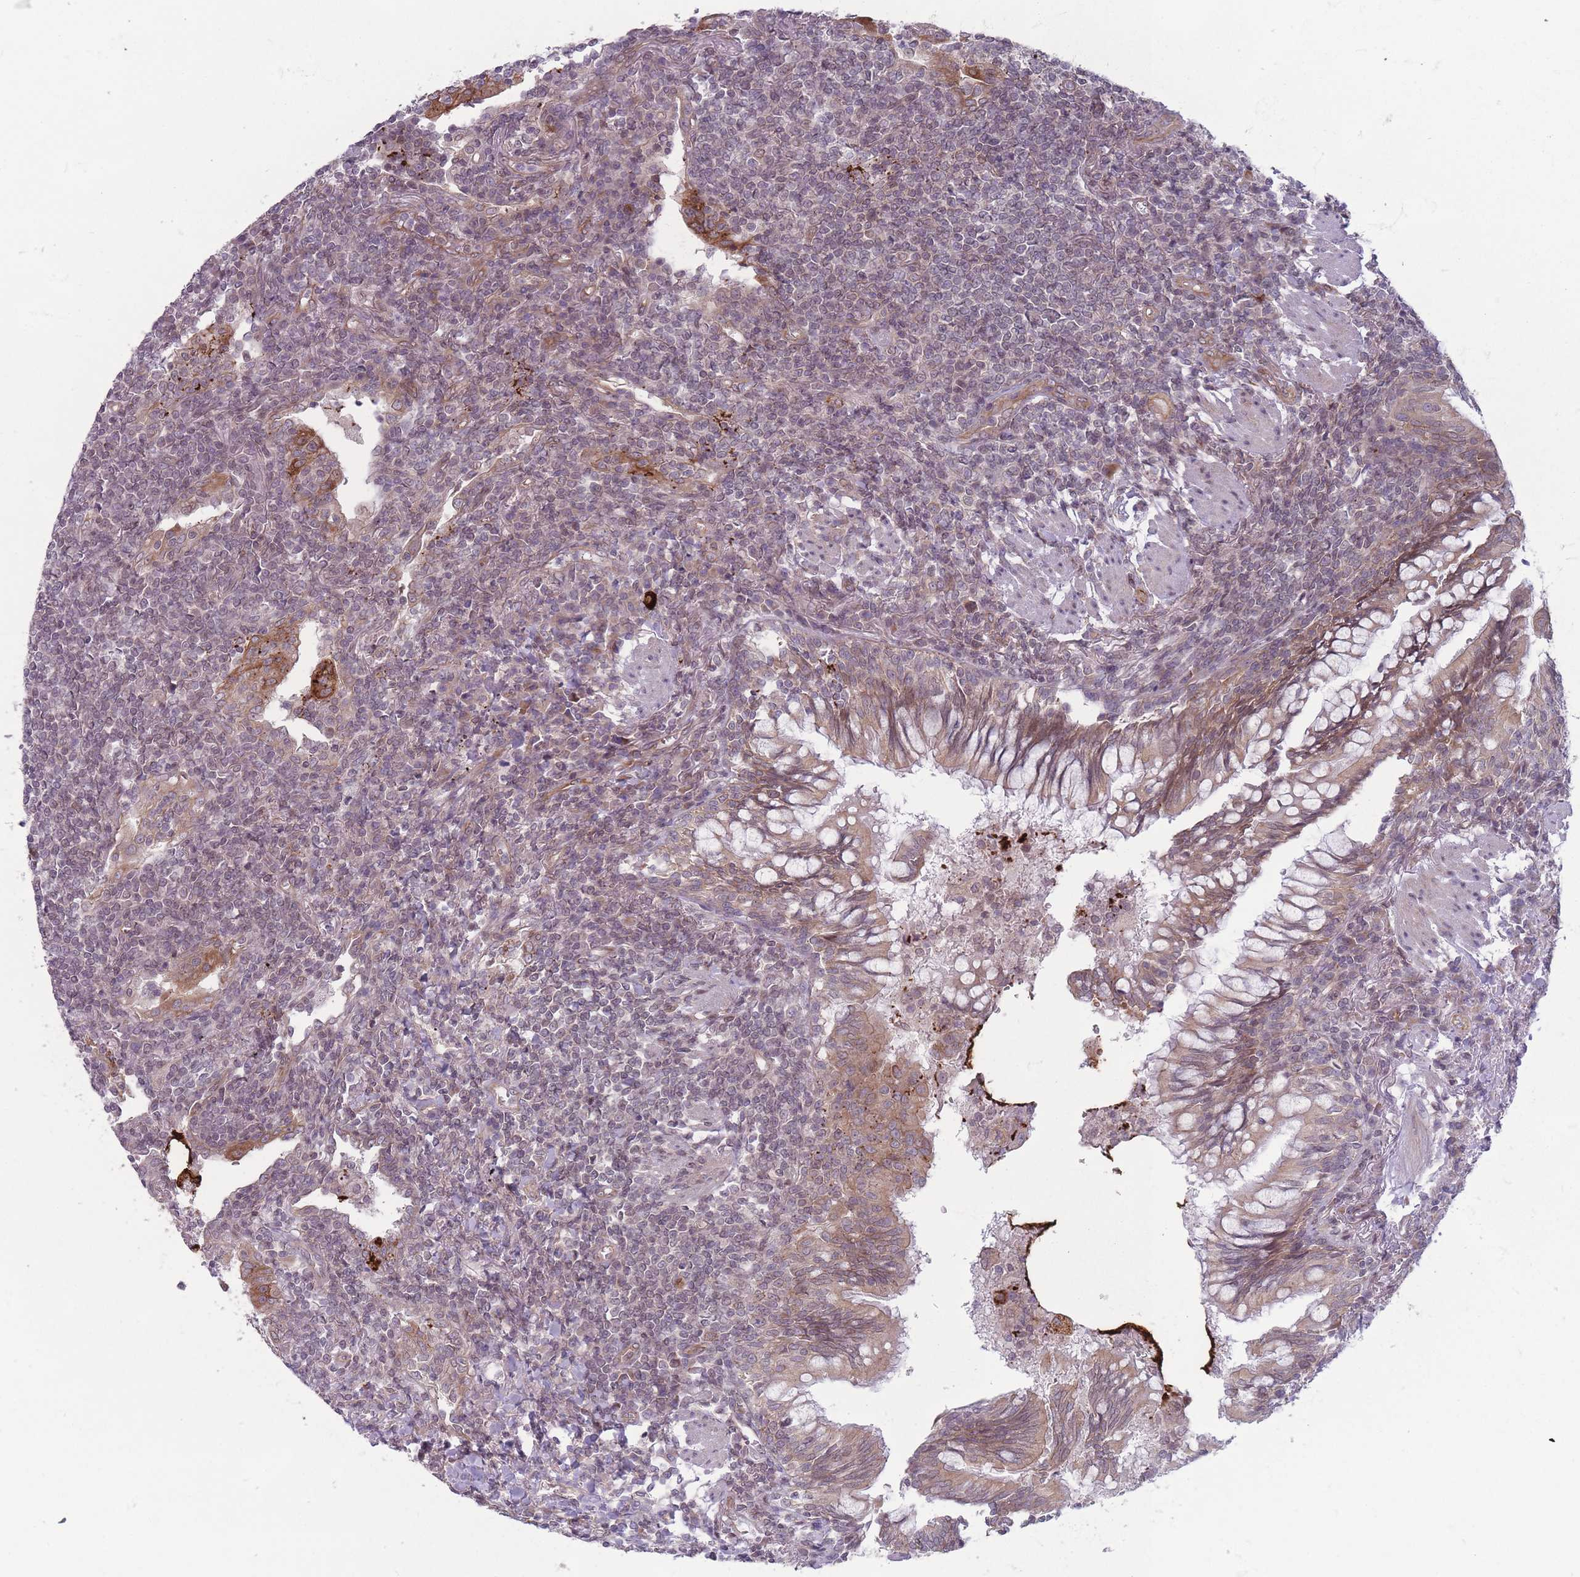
{"staining": {"intensity": "negative", "quantity": "none", "location": "none"}, "tissue": "lymphoma", "cell_type": "Tumor cells", "image_type": "cancer", "snomed": [{"axis": "morphology", "description": "Malignant lymphoma, non-Hodgkin's type, Low grade"}, {"axis": "topography", "description": "Lung"}], "caption": "This is an immunohistochemistry (IHC) image of human lymphoma. There is no expression in tumor cells.", "gene": "VRK2", "patient": {"sex": "female", "age": 71}}